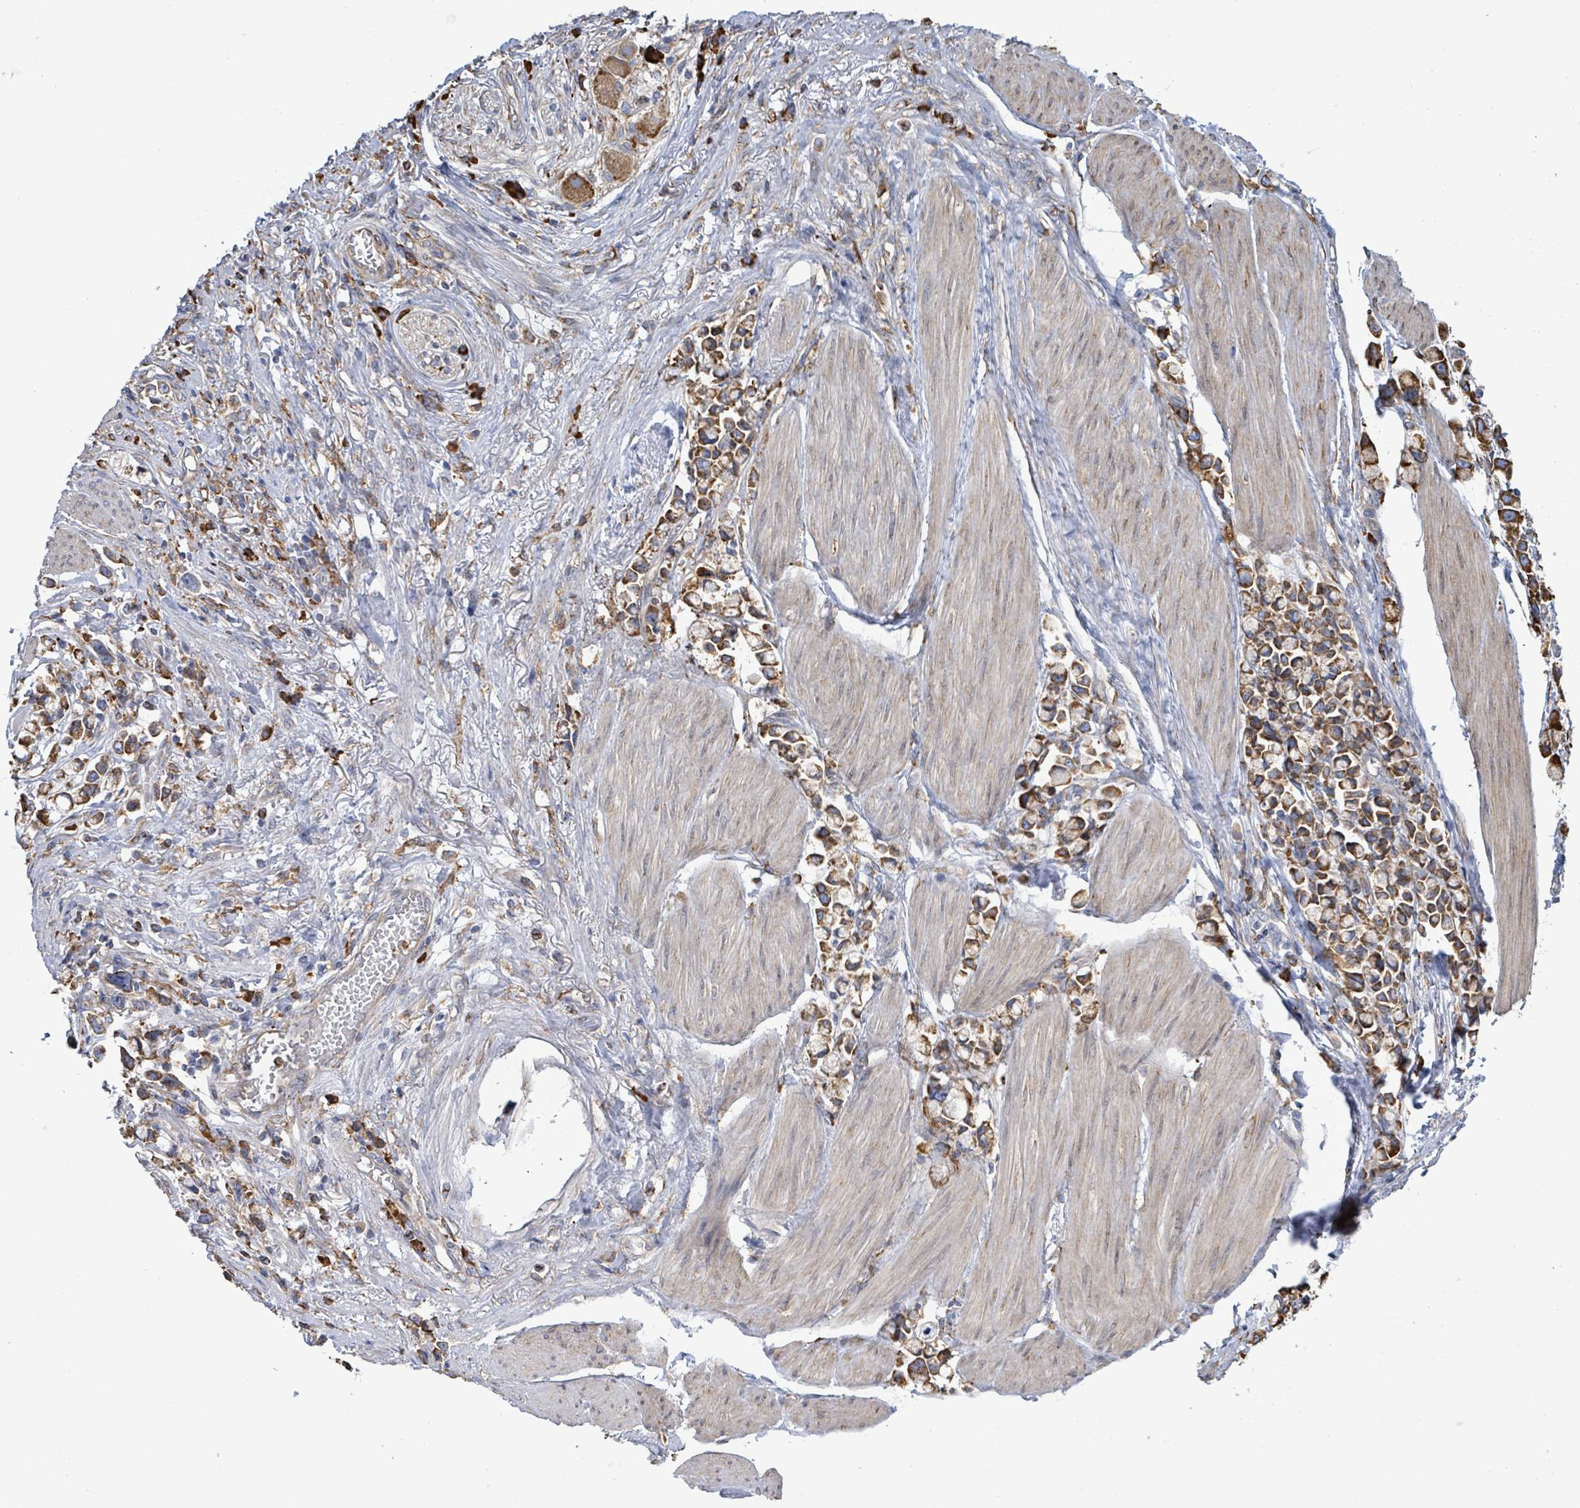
{"staining": {"intensity": "moderate", "quantity": ">75%", "location": "cytoplasmic/membranous"}, "tissue": "stomach cancer", "cell_type": "Tumor cells", "image_type": "cancer", "snomed": [{"axis": "morphology", "description": "Adenocarcinoma, NOS"}, {"axis": "topography", "description": "Stomach"}], "caption": "A histopathology image of stomach adenocarcinoma stained for a protein exhibits moderate cytoplasmic/membranous brown staining in tumor cells. (Stains: DAB (3,3'-diaminobenzidine) in brown, nuclei in blue, Microscopy: brightfield microscopy at high magnification).", "gene": "RFPL4A", "patient": {"sex": "female", "age": 81}}